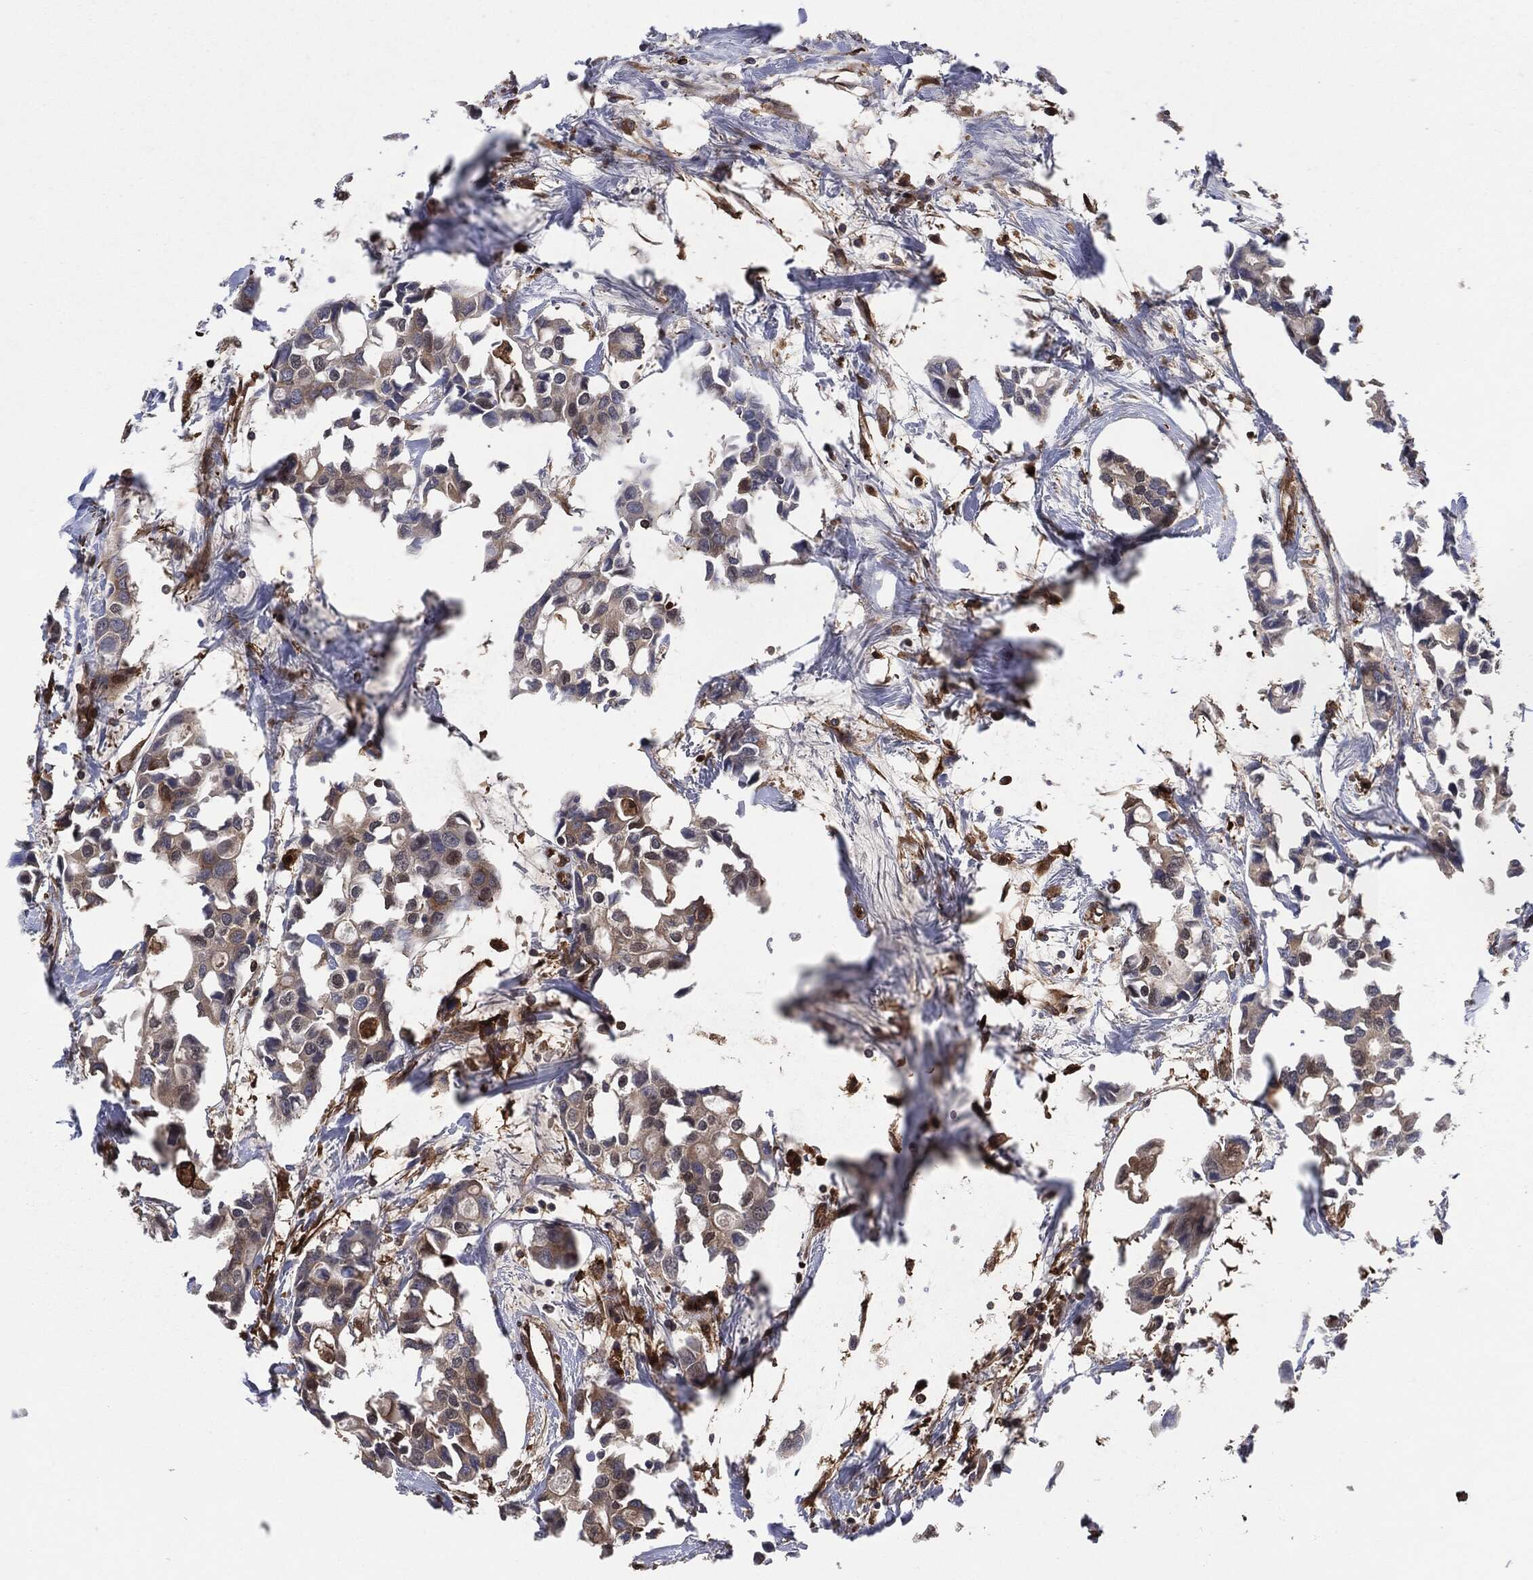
{"staining": {"intensity": "negative", "quantity": "none", "location": "none"}, "tissue": "breast cancer", "cell_type": "Tumor cells", "image_type": "cancer", "snomed": [{"axis": "morphology", "description": "Duct carcinoma"}, {"axis": "topography", "description": "Breast"}], "caption": "Protein analysis of invasive ductal carcinoma (breast) displays no significant positivity in tumor cells.", "gene": "XPNPEP1", "patient": {"sex": "female", "age": 83}}